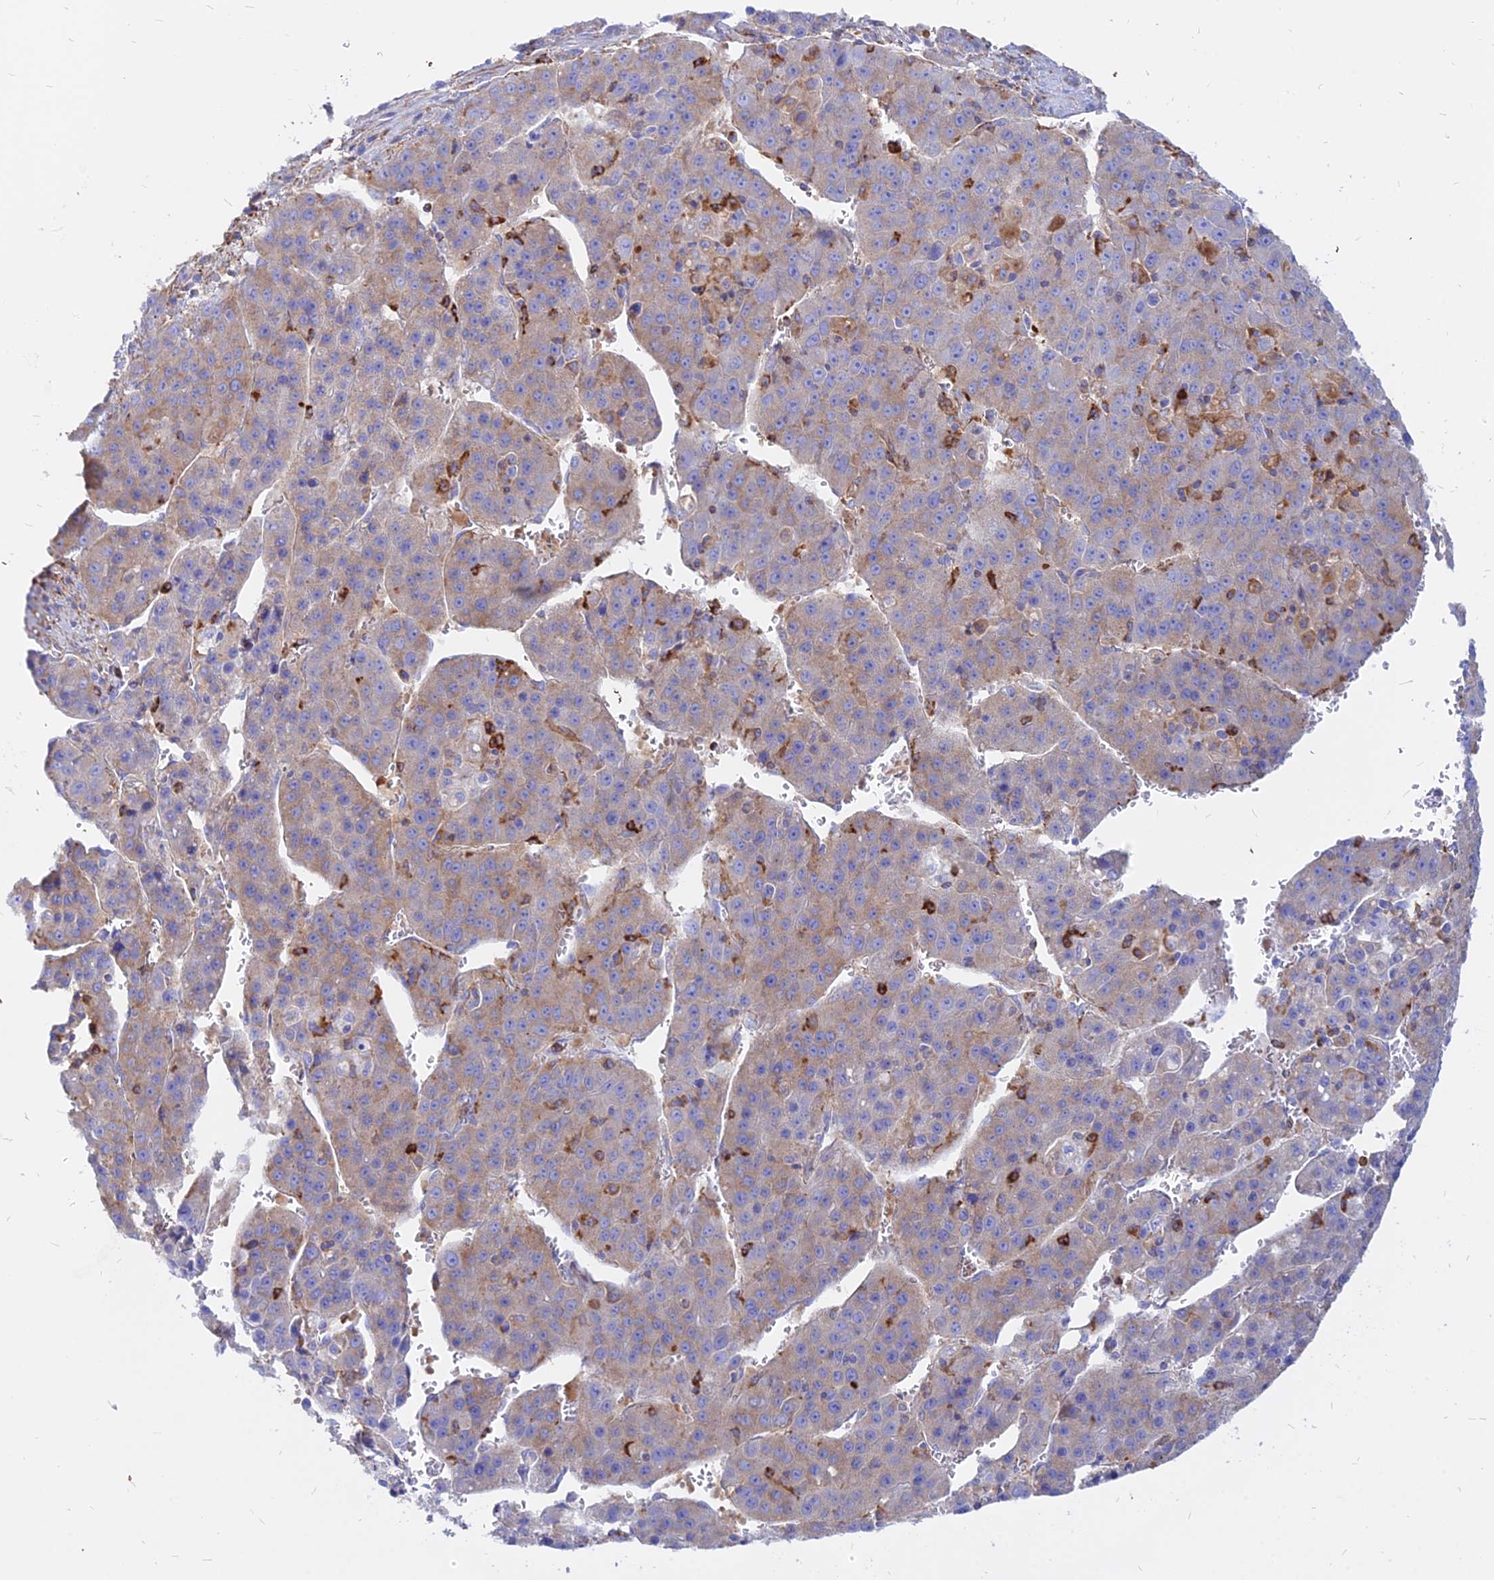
{"staining": {"intensity": "weak", "quantity": ">75%", "location": "cytoplasmic/membranous"}, "tissue": "liver cancer", "cell_type": "Tumor cells", "image_type": "cancer", "snomed": [{"axis": "morphology", "description": "Carcinoma, Hepatocellular, NOS"}, {"axis": "topography", "description": "Liver"}], "caption": "IHC histopathology image of human liver cancer (hepatocellular carcinoma) stained for a protein (brown), which shows low levels of weak cytoplasmic/membranous expression in about >75% of tumor cells.", "gene": "AGTRAP", "patient": {"sex": "female", "age": 53}}